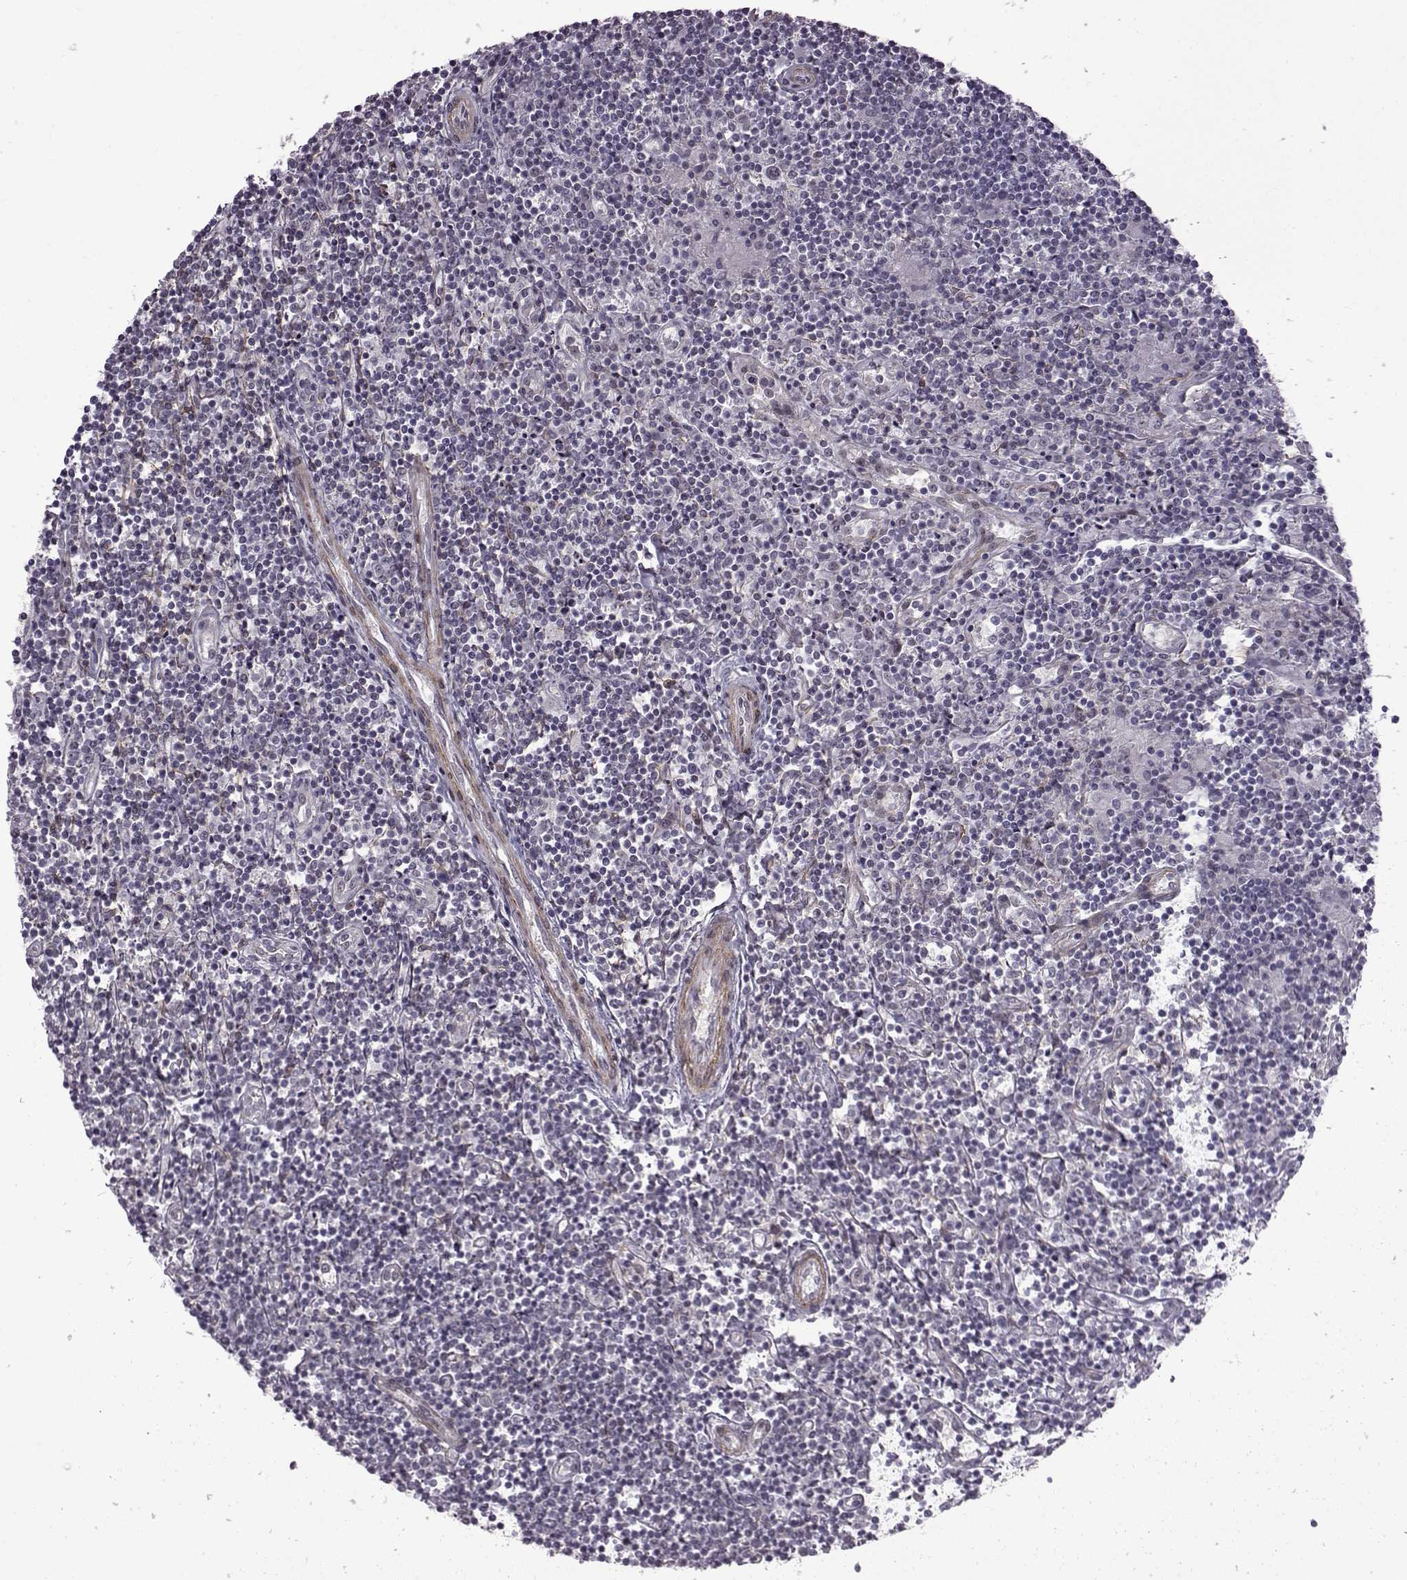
{"staining": {"intensity": "negative", "quantity": "none", "location": "none"}, "tissue": "lymphoma", "cell_type": "Tumor cells", "image_type": "cancer", "snomed": [{"axis": "morphology", "description": "Hodgkin's disease, NOS"}, {"axis": "topography", "description": "Lymph node"}], "caption": "Hodgkin's disease stained for a protein using IHC reveals no positivity tumor cells.", "gene": "SYNPO2", "patient": {"sex": "male", "age": 40}}